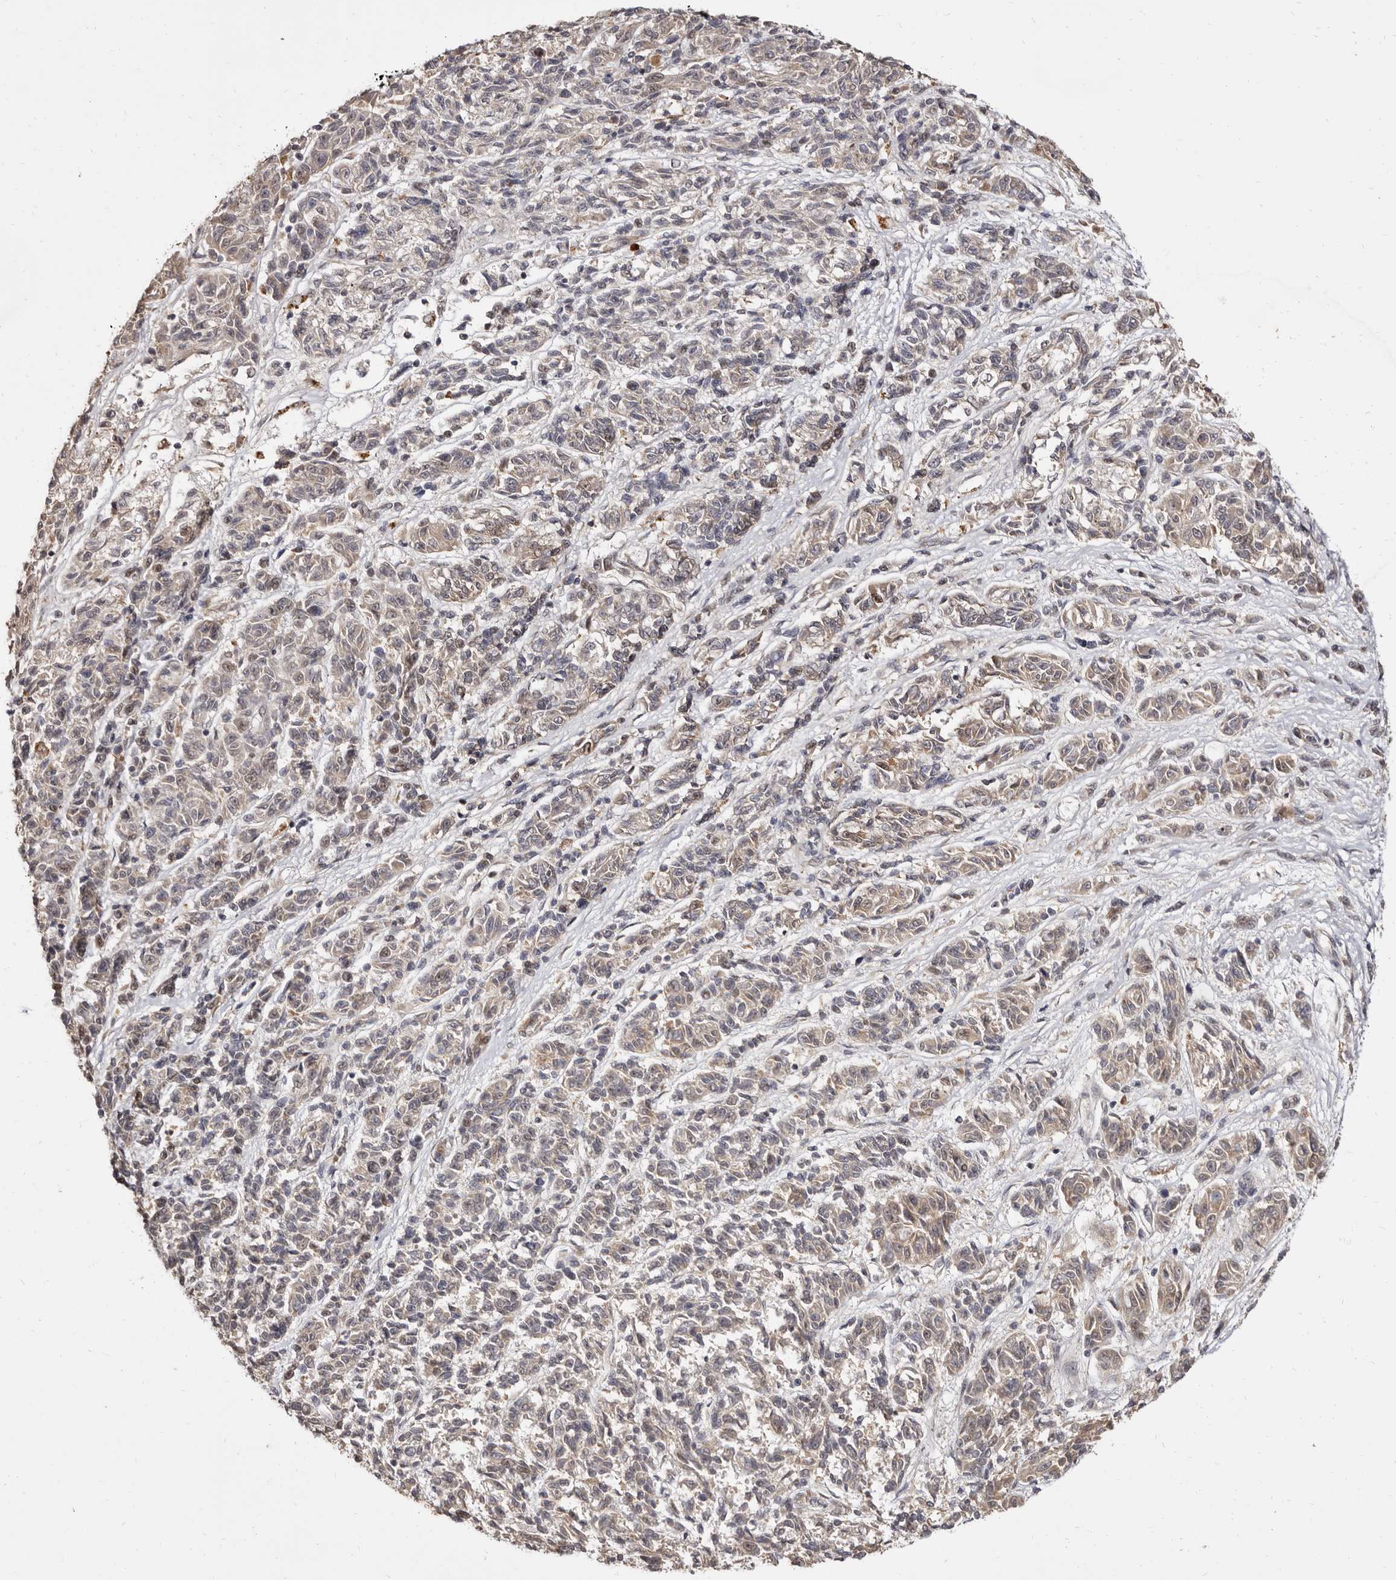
{"staining": {"intensity": "weak", "quantity": "25%-75%", "location": "cytoplasmic/membranous"}, "tissue": "melanoma", "cell_type": "Tumor cells", "image_type": "cancer", "snomed": [{"axis": "morphology", "description": "Malignant melanoma, NOS"}, {"axis": "topography", "description": "Skin"}], "caption": "This micrograph shows IHC staining of human malignant melanoma, with low weak cytoplasmic/membranous positivity in approximately 25%-75% of tumor cells.", "gene": "ZNF326", "patient": {"sex": "male", "age": 53}}